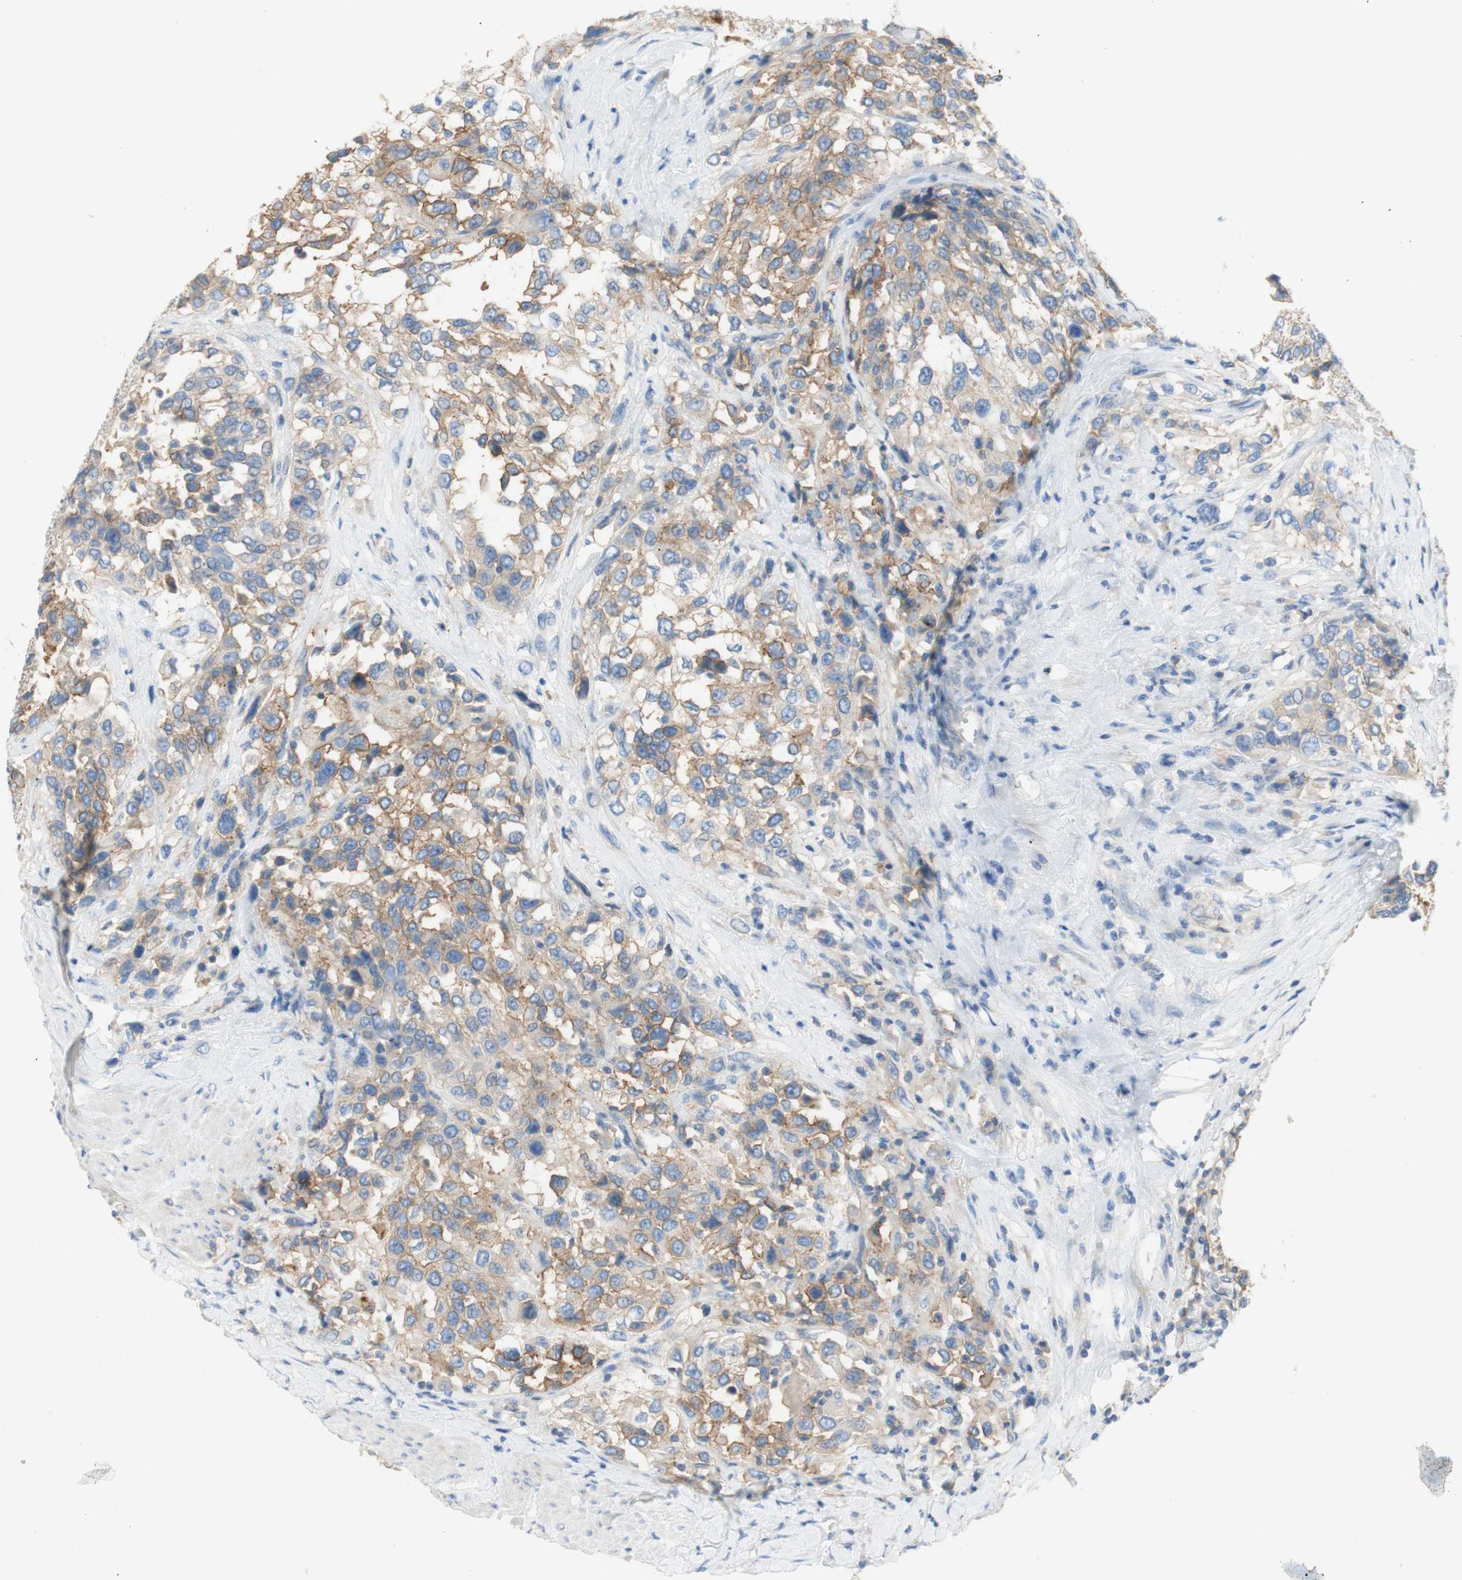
{"staining": {"intensity": "moderate", "quantity": "25%-75%", "location": "cytoplasmic/membranous"}, "tissue": "urothelial cancer", "cell_type": "Tumor cells", "image_type": "cancer", "snomed": [{"axis": "morphology", "description": "Urothelial carcinoma, High grade"}, {"axis": "topography", "description": "Urinary bladder"}], "caption": "Immunohistochemical staining of high-grade urothelial carcinoma demonstrates medium levels of moderate cytoplasmic/membranous protein staining in about 25%-75% of tumor cells.", "gene": "ATP2B1", "patient": {"sex": "female", "age": 80}}